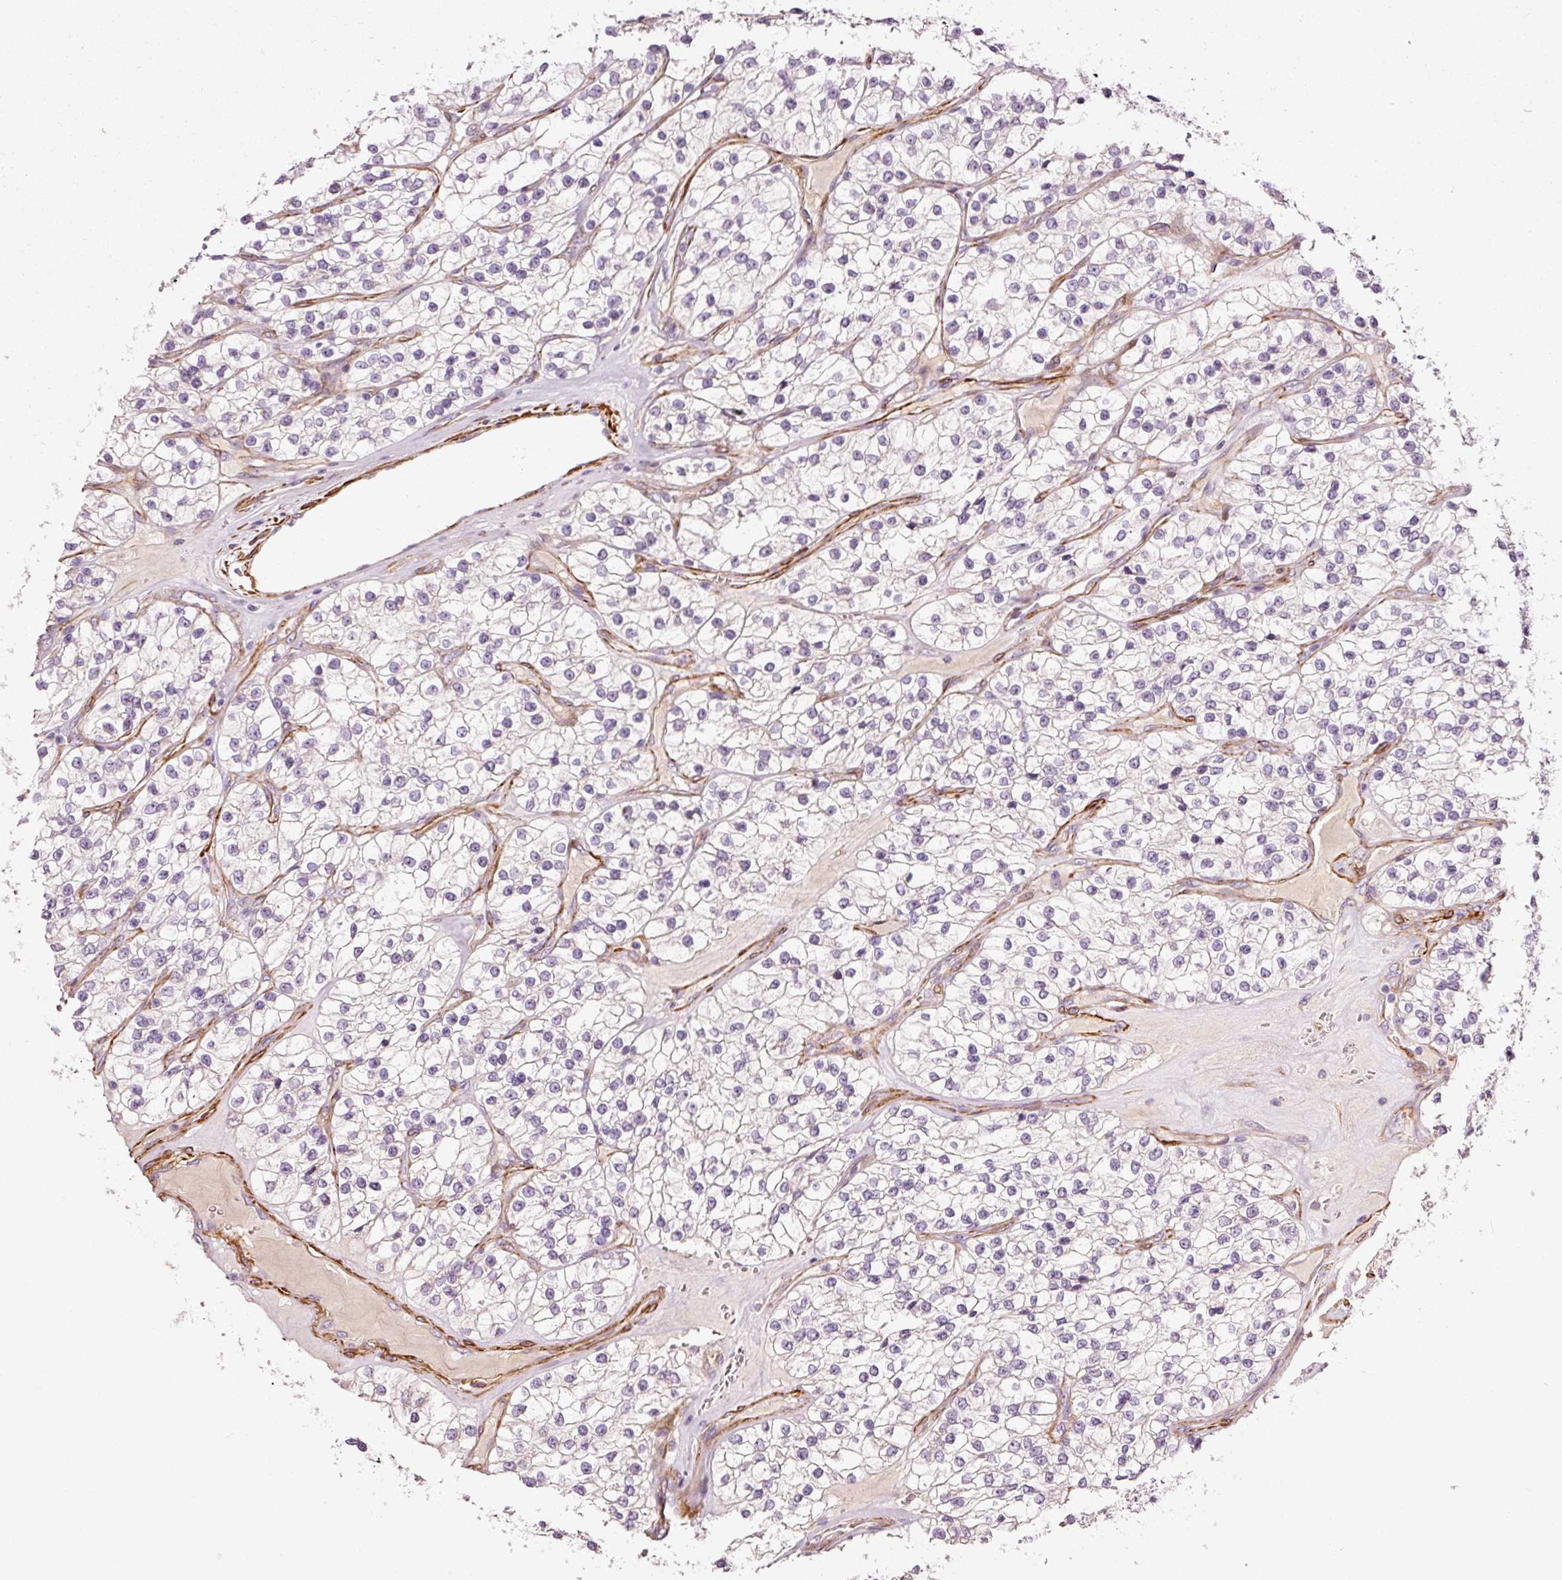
{"staining": {"intensity": "negative", "quantity": "none", "location": "none"}, "tissue": "renal cancer", "cell_type": "Tumor cells", "image_type": "cancer", "snomed": [{"axis": "morphology", "description": "Adenocarcinoma, NOS"}, {"axis": "topography", "description": "Kidney"}], "caption": "Adenocarcinoma (renal) was stained to show a protein in brown. There is no significant expression in tumor cells.", "gene": "ANKRD20A1", "patient": {"sex": "female", "age": 57}}